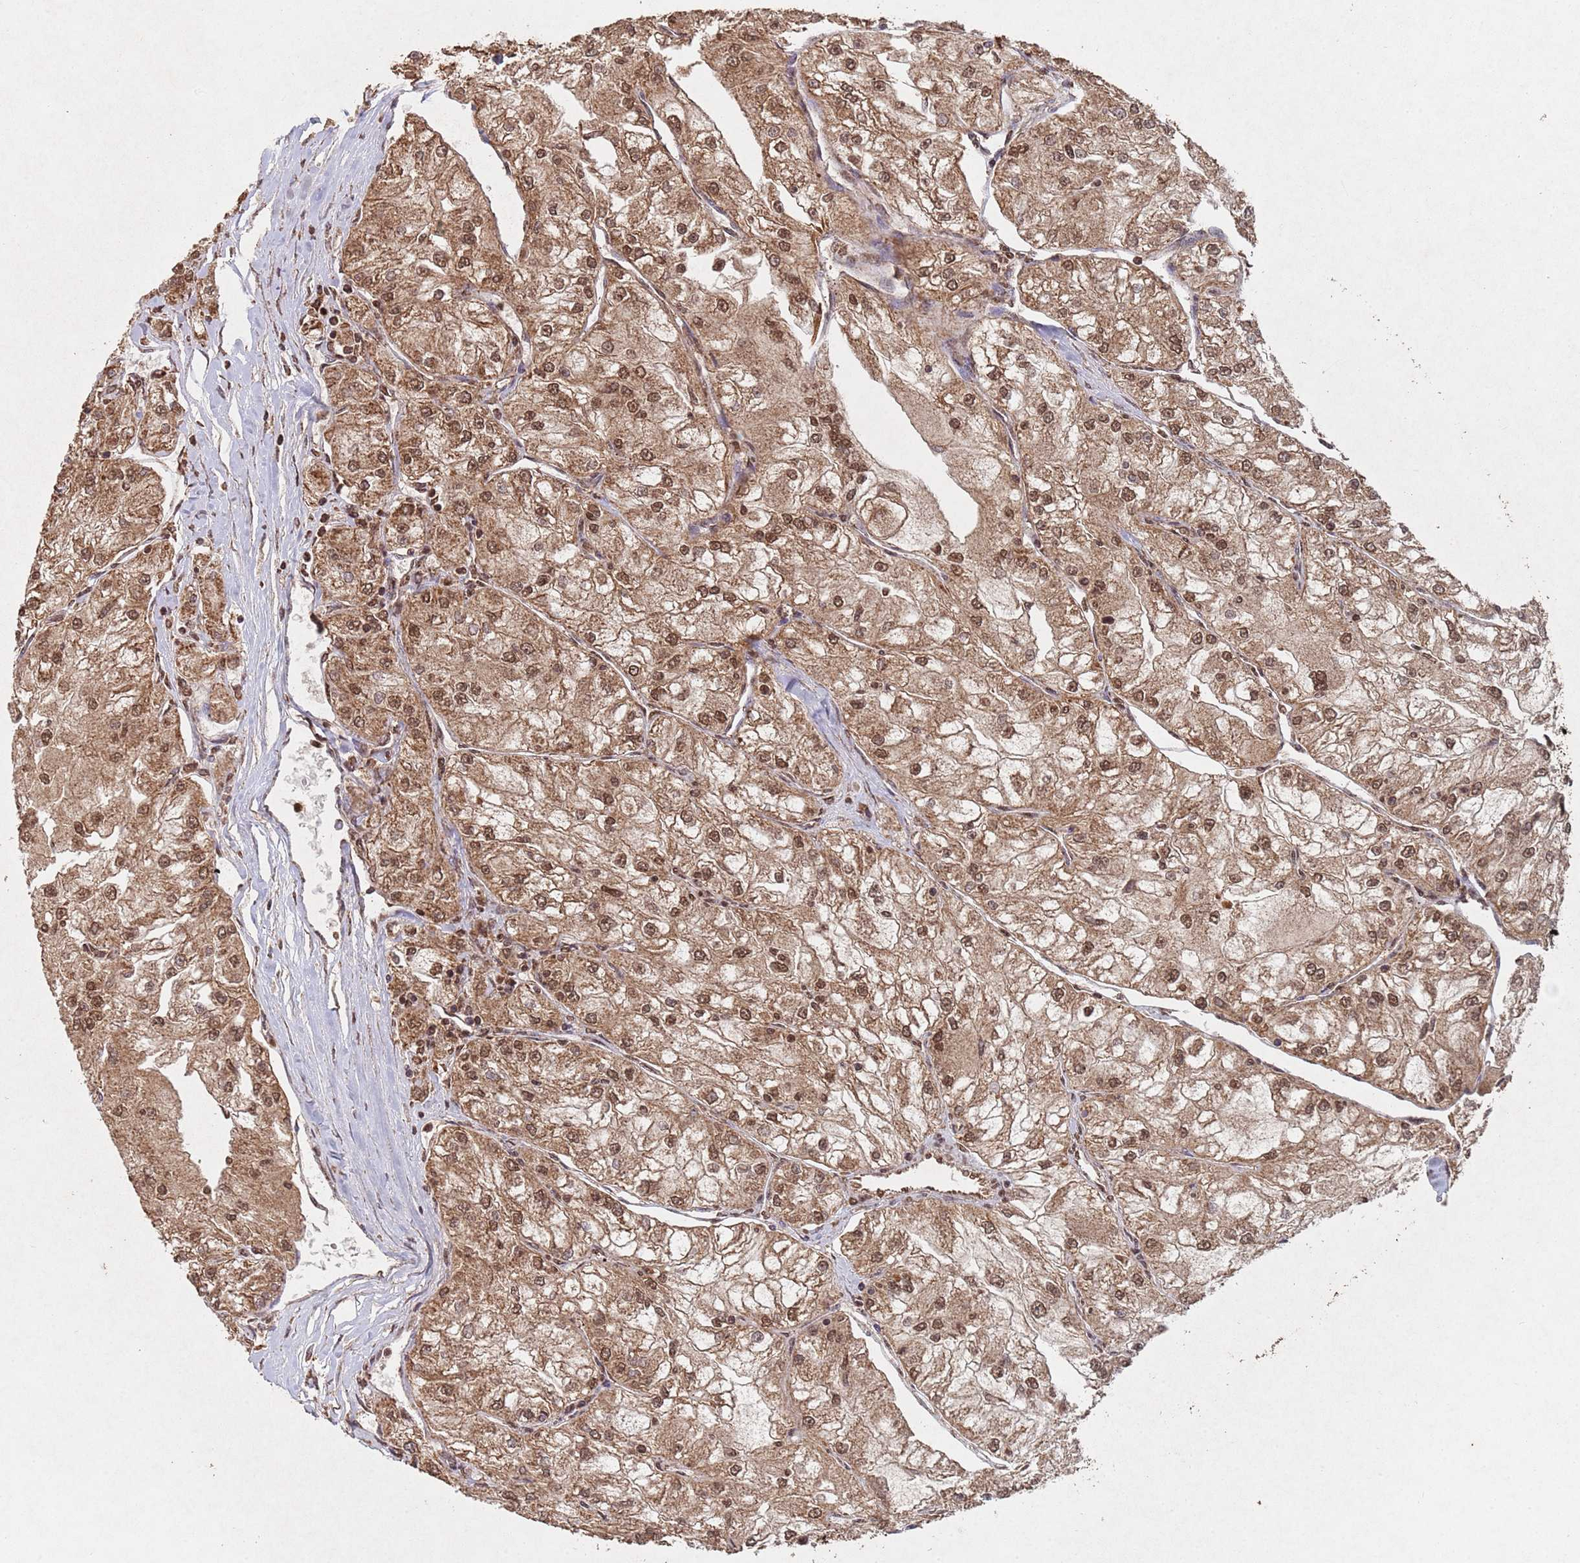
{"staining": {"intensity": "moderate", "quantity": ">75%", "location": "cytoplasmic/membranous,nuclear"}, "tissue": "renal cancer", "cell_type": "Tumor cells", "image_type": "cancer", "snomed": [{"axis": "morphology", "description": "Adenocarcinoma, NOS"}, {"axis": "topography", "description": "Kidney"}], "caption": "Human adenocarcinoma (renal) stained with a protein marker demonstrates moderate staining in tumor cells.", "gene": "HDAC10", "patient": {"sex": "female", "age": 72}}